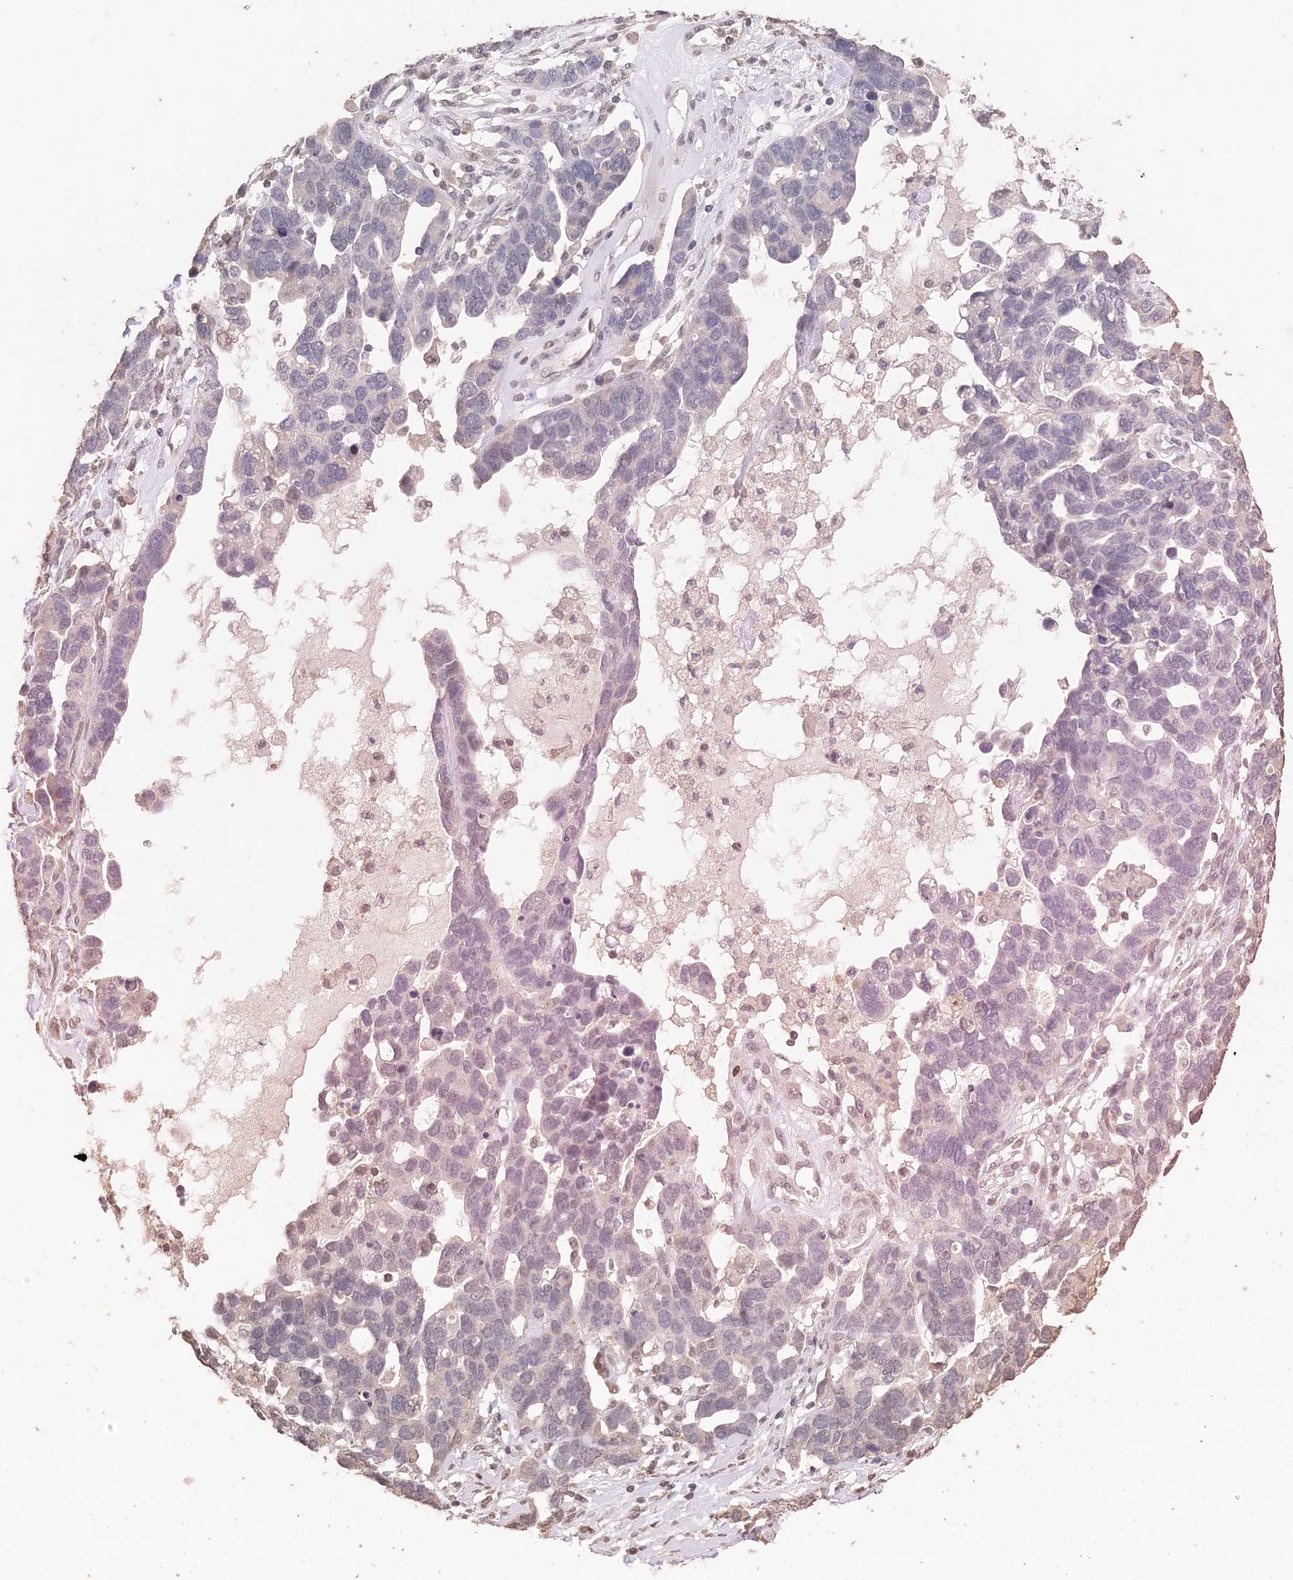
{"staining": {"intensity": "negative", "quantity": "none", "location": "none"}, "tissue": "ovarian cancer", "cell_type": "Tumor cells", "image_type": "cancer", "snomed": [{"axis": "morphology", "description": "Cystadenocarcinoma, serous, NOS"}, {"axis": "topography", "description": "Ovary"}], "caption": "Immunohistochemistry image of neoplastic tissue: human ovarian serous cystadenocarcinoma stained with DAB displays no significant protein staining in tumor cells.", "gene": "FAM110A", "patient": {"sex": "female", "age": 54}}